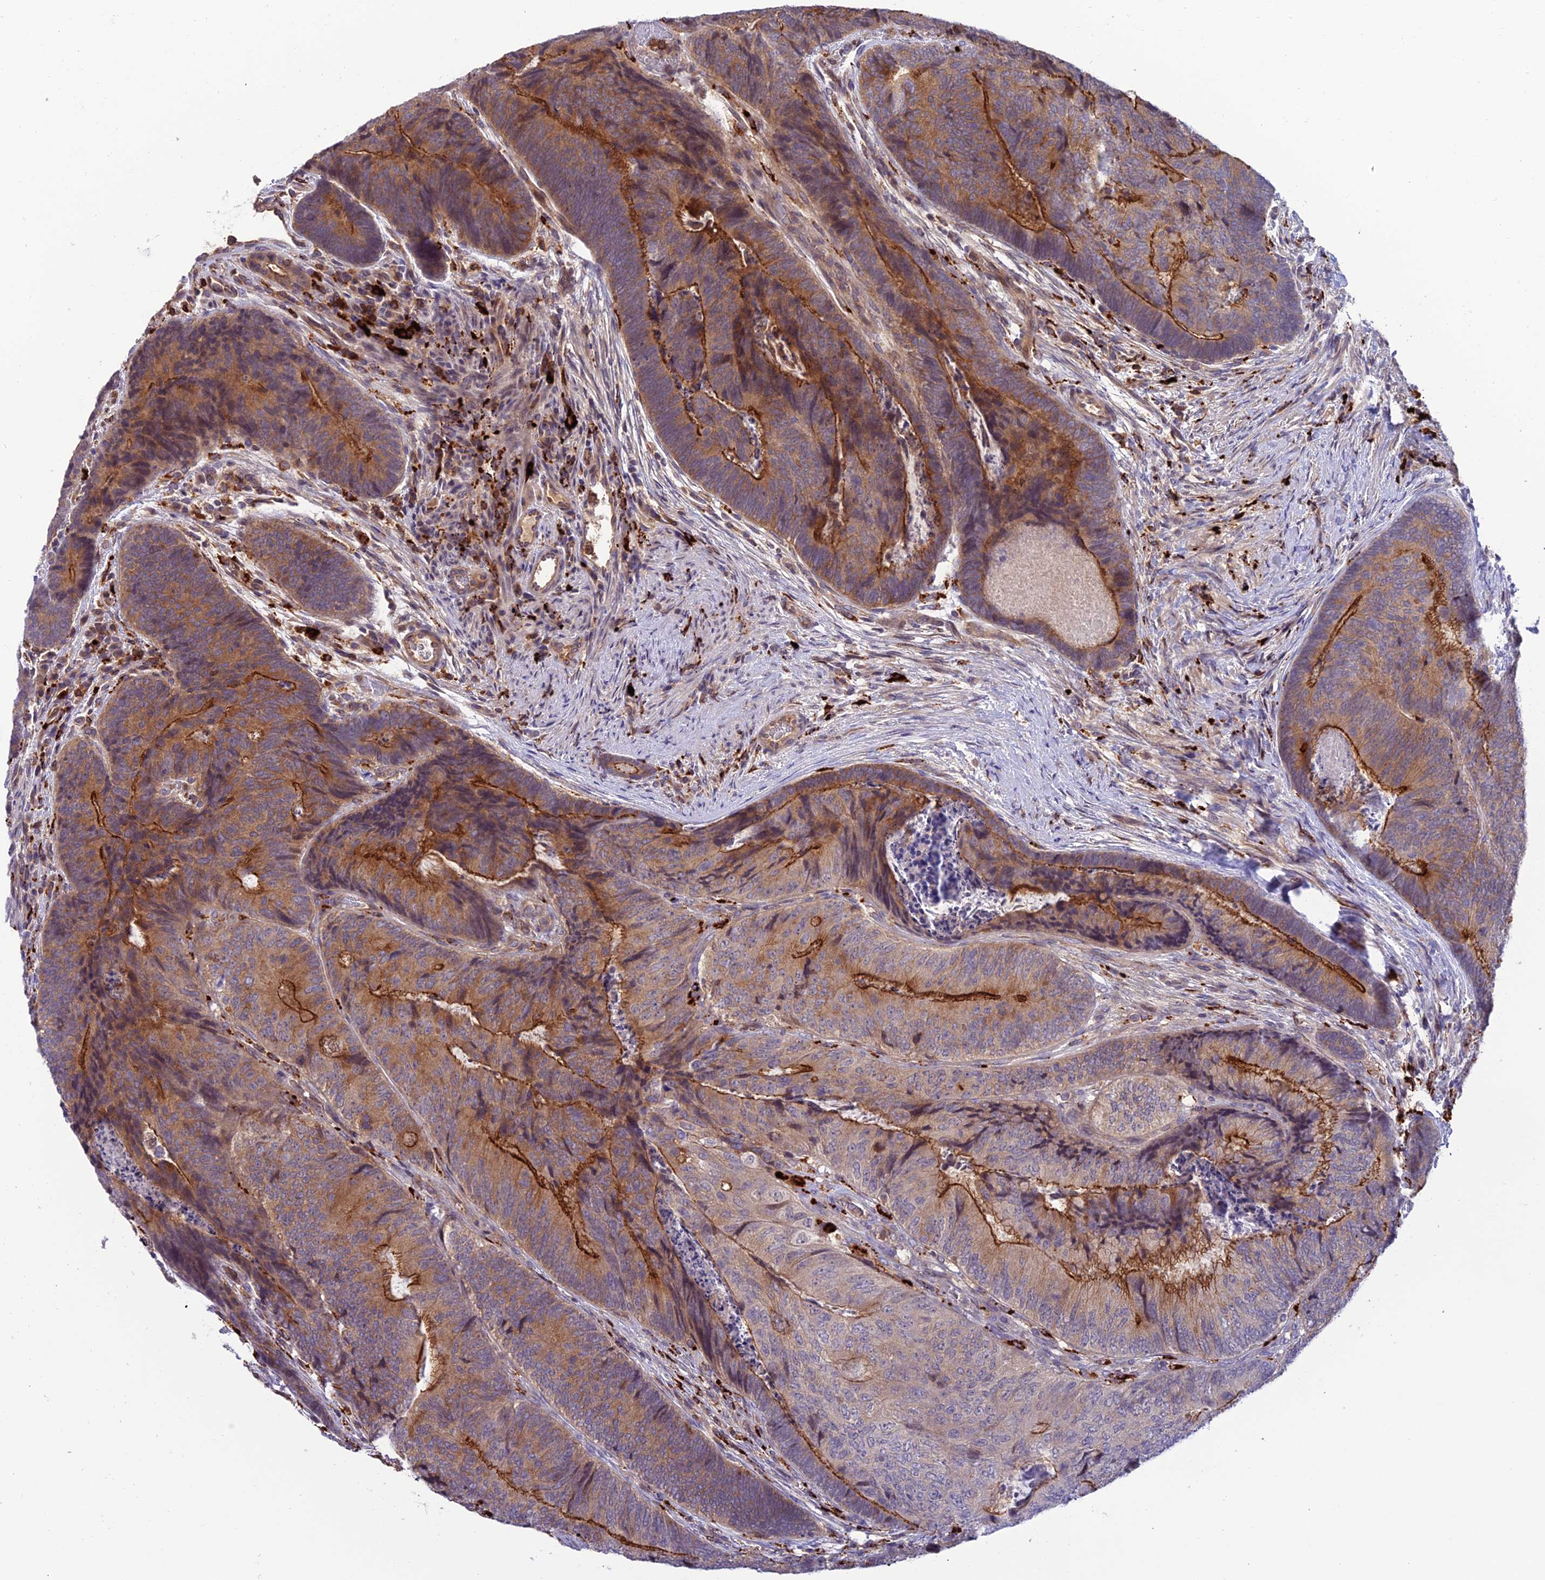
{"staining": {"intensity": "strong", "quantity": "25%-75%", "location": "cytoplasmic/membranous"}, "tissue": "colorectal cancer", "cell_type": "Tumor cells", "image_type": "cancer", "snomed": [{"axis": "morphology", "description": "Adenocarcinoma, NOS"}, {"axis": "topography", "description": "Colon"}], "caption": "Adenocarcinoma (colorectal) stained with IHC reveals strong cytoplasmic/membranous positivity in approximately 25%-75% of tumor cells.", "gene": "ARHGEF18", "patient": {"sex": "female", "age": 67}}